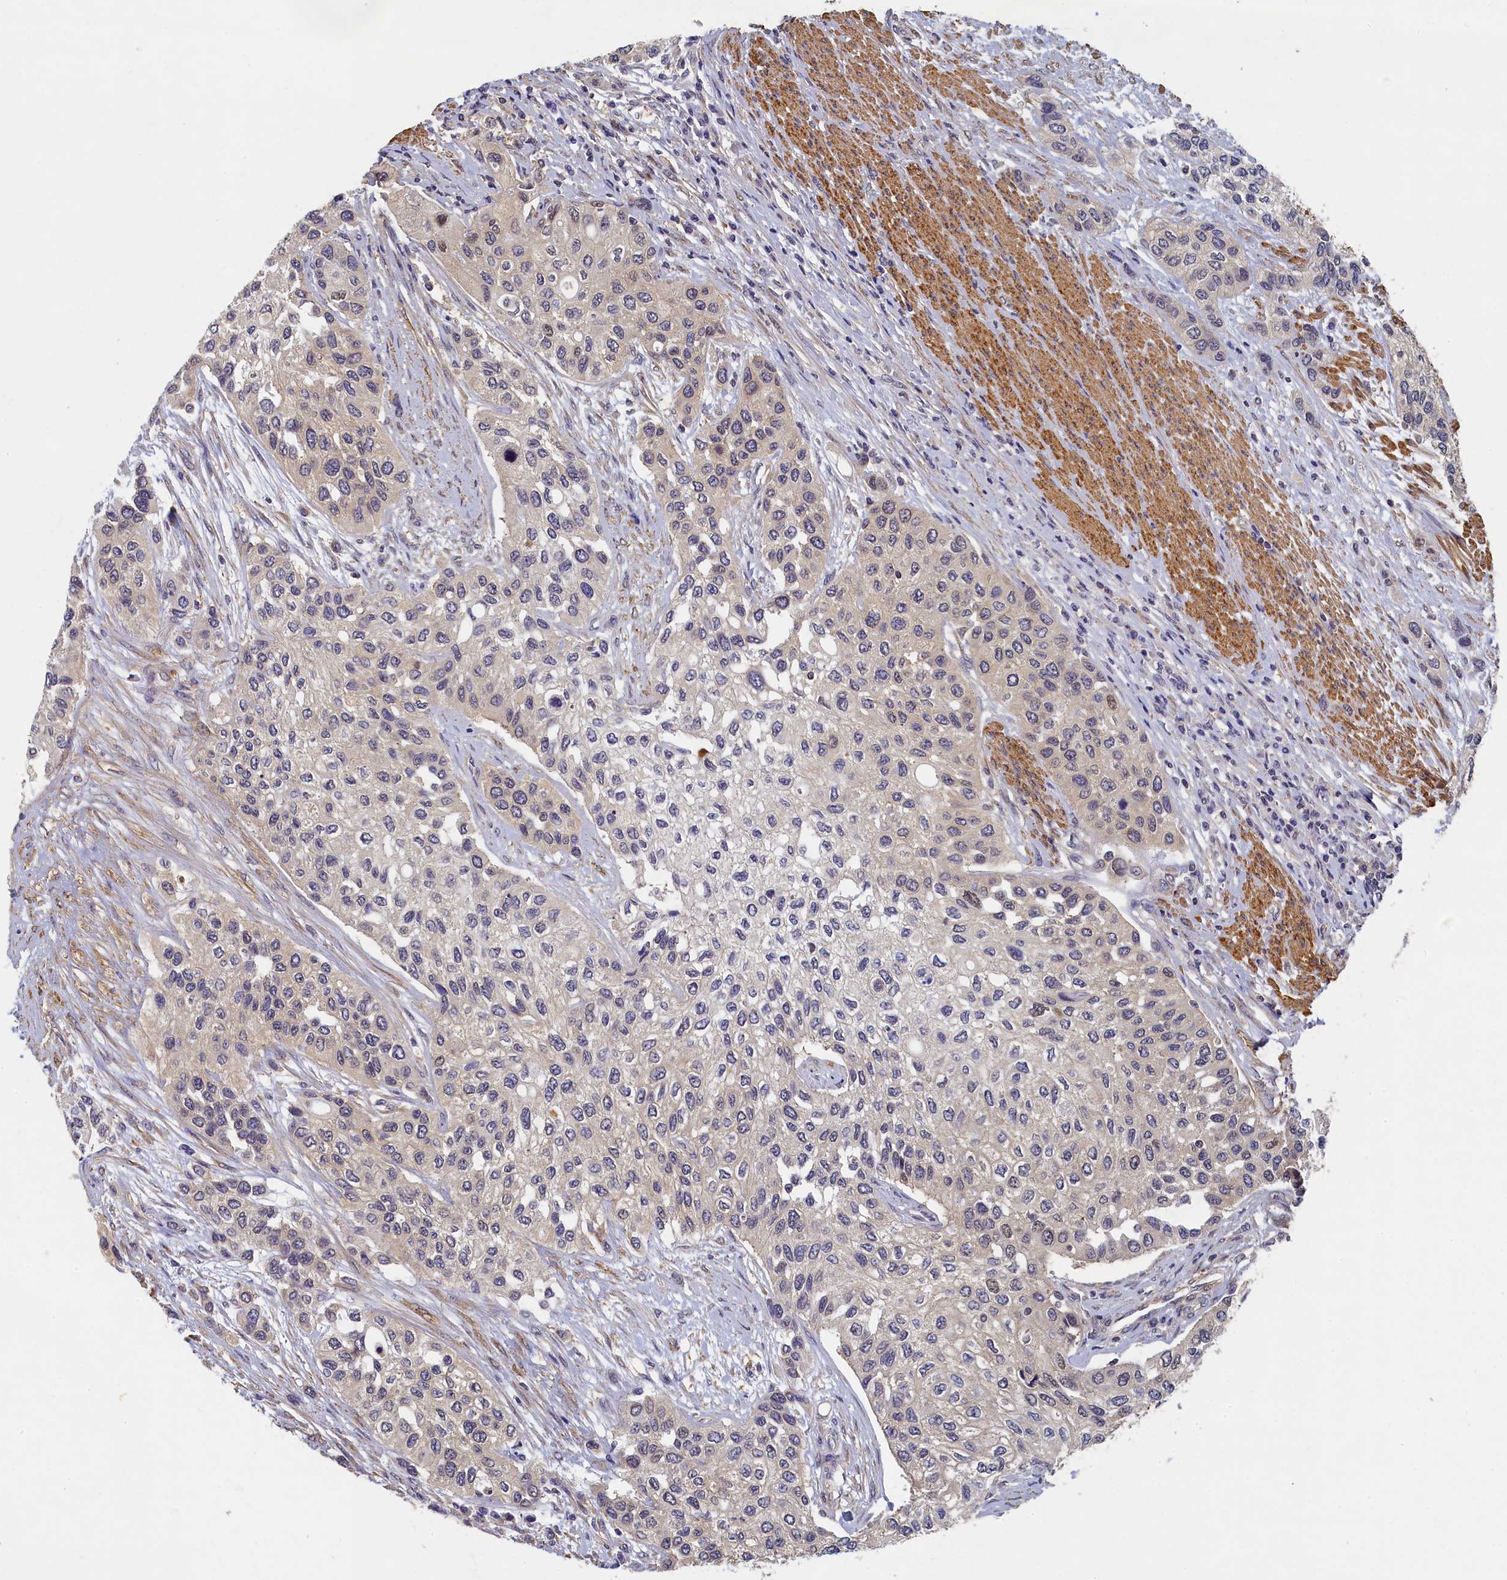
{"staining": {"intensity": "negative", "quantity": "none", "location": "none"}, "tissue": "urothelial cancer", "cell_type": "Tumor cells", "image_type": "cancer", "snomed": [{"axis": "morphology", "description": "Normal tissue, NOS"}, {"axis": "morphology", "description": "Urothelial carcinoma, High grade"}, {"axis": "topography", "description": "Vascular tissue"}, {"axis": "topography", "description": "Urinary bladder"}], "caption": "IHC of urothelial cancer shows no staining in tumor cells.", "gene": "TBCB", "patient": {"sex": "female", "age": 56}}